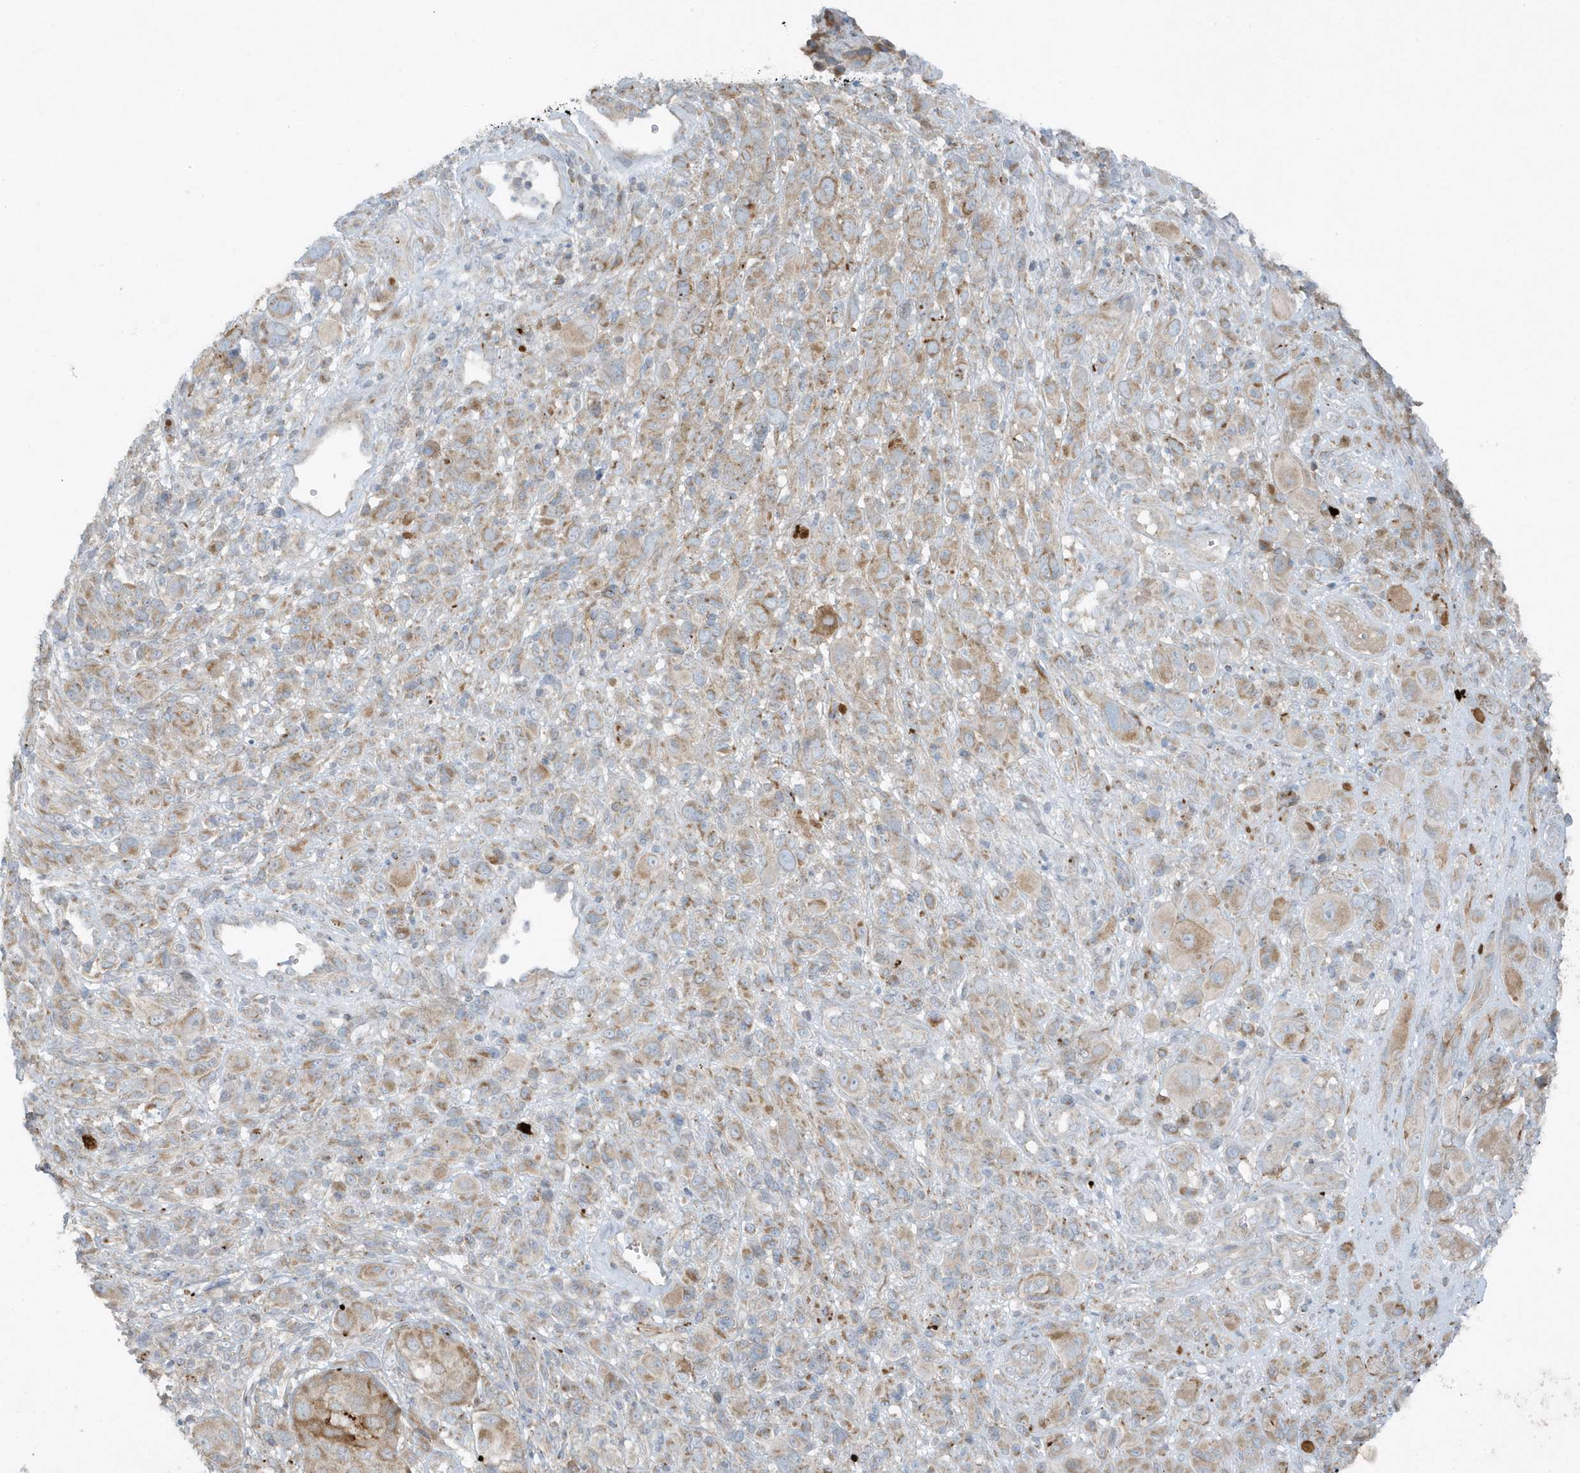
{"staining": {"intensity": "weak", "quantity": ">75%", "location": "cytoplasmic/membranous"}, "tissue": "melanoma", "cell_type": "Tumor cells", "image_type": "cancer", "snomed": [{"axis": "morphology", "description": "Malignant melanoma, NOS"}, {"axis": "topography", "description": "Skin of trunk"}], "caption": "This is an image of immunohistochemistry staining of melanoma, which shows weak staining in the cytoplasmic/membranous of tumor cells.", "gene": "SLC38A2", "patient": {"sex": "male", "age": 71}}